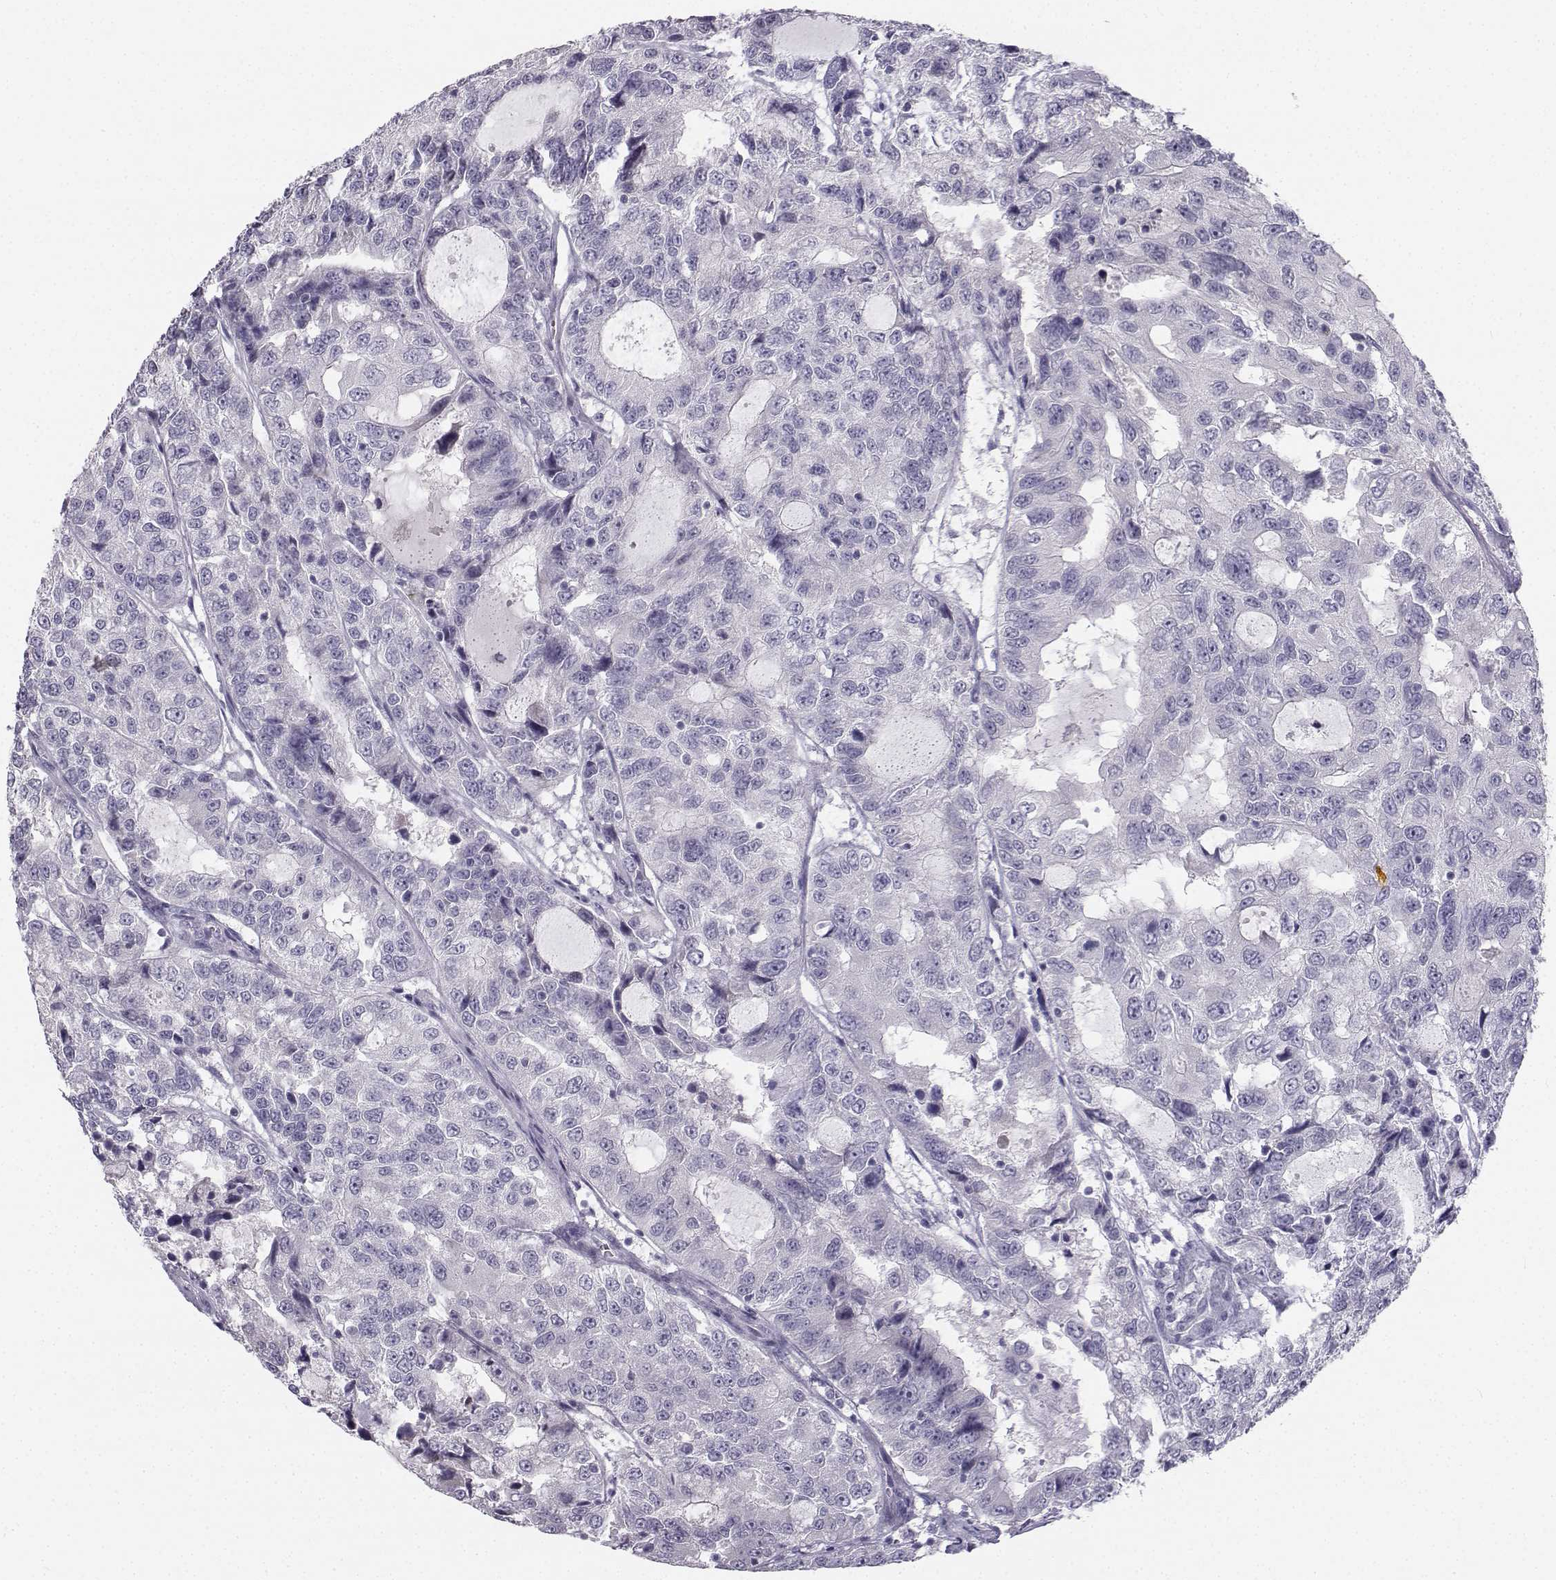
{"staining": {"intensity": "negative", "quantity": "none", "location": "none"}, "tissue": "urothelial cancer", "cell_type": "Tumor cells", "image_type": "cancer", "snomed": [{"axis": "morphology", "description": "Urothelial carcinoma, NOS"}, {"axis": "morphology", "description": "Urothelial carcinoma, High grade"}, {"axis": "topography", "description": "Urinary bladder"}], "caption": "A micrograph of human transitional cell carcinoma is negative for staining in tumor cells.", "gene": "SYCE1", "patient": {"sex": "female", "age": 73}}